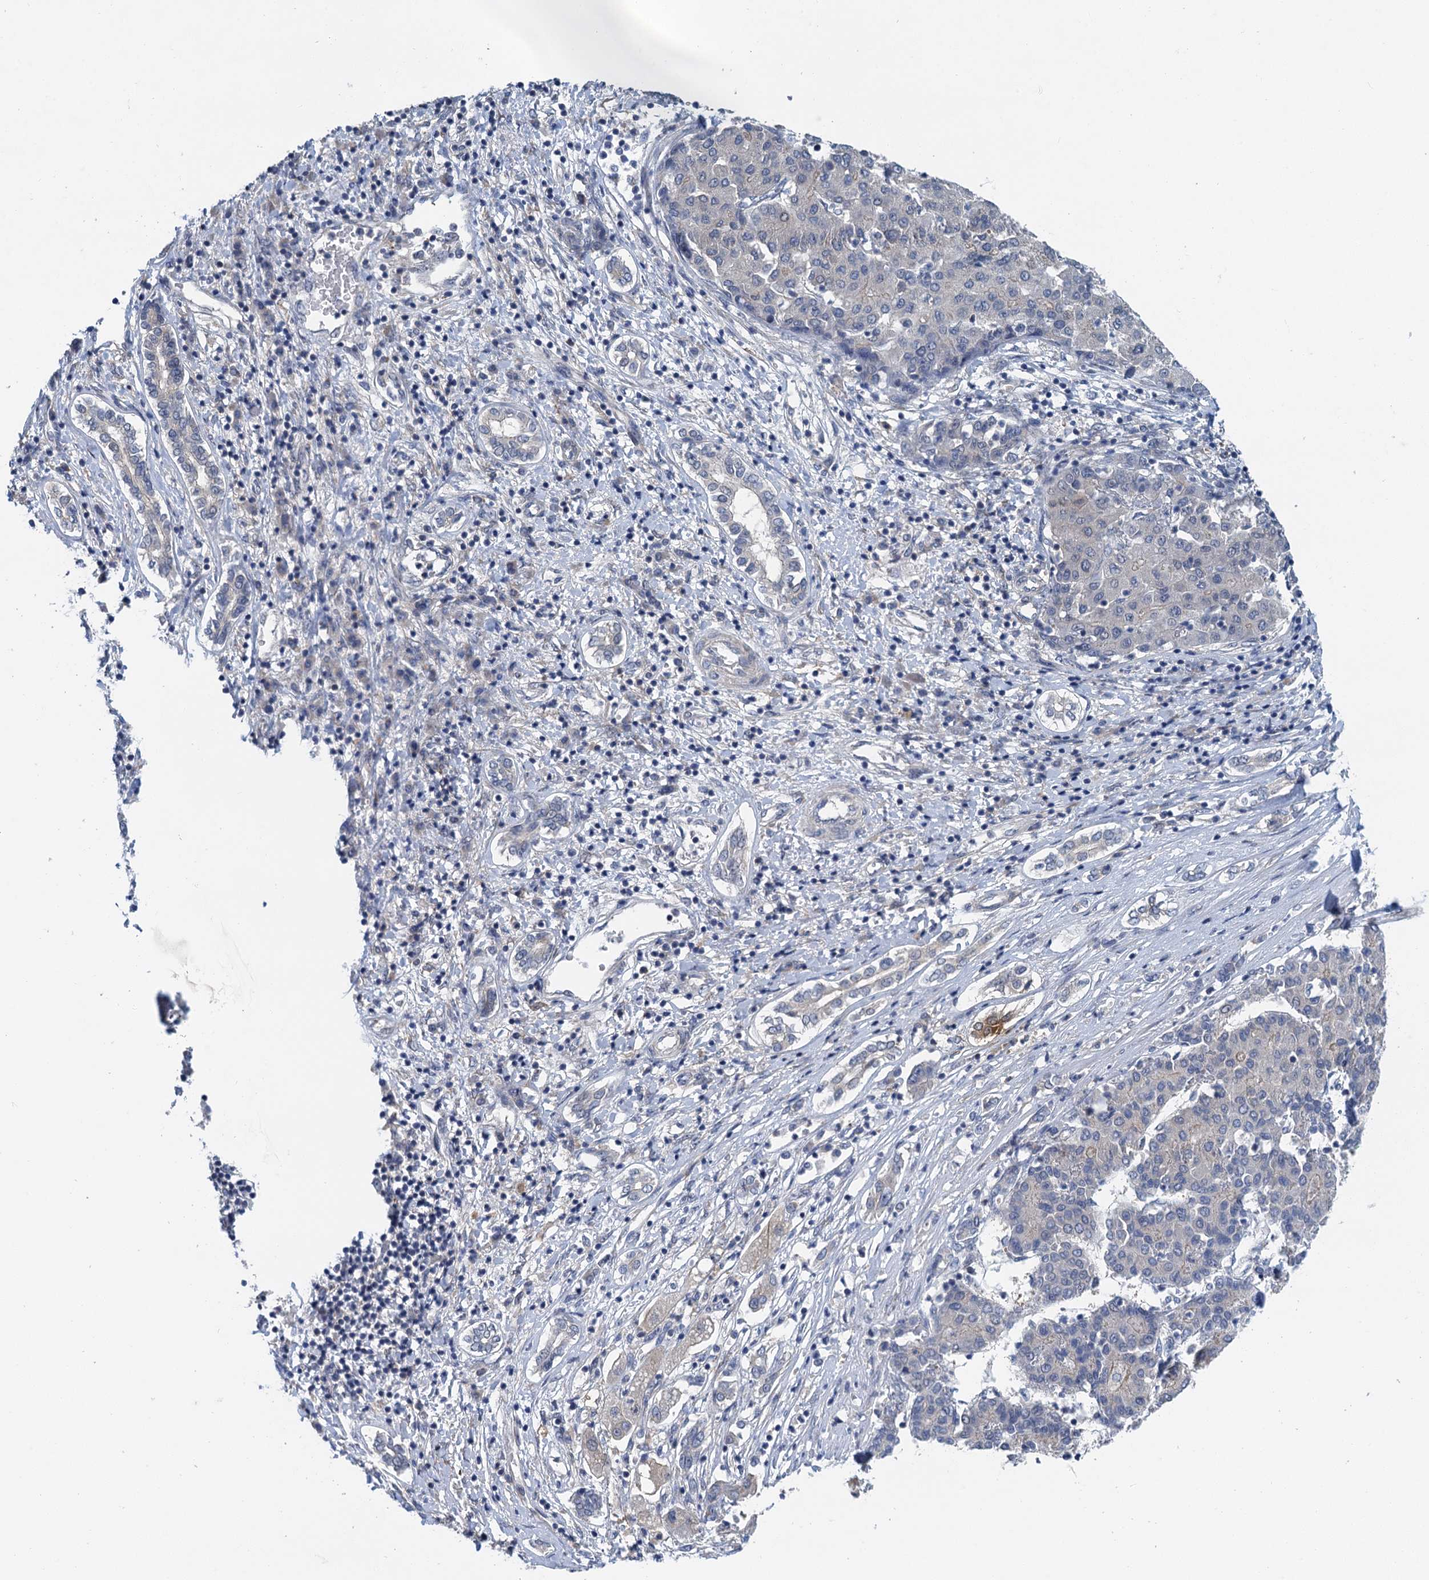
{"staining": {"intensity": "negative", "quantity": "none", "location": "none"}, "tissue": "liver cancer", "cell_type": "Tumor cells", "image_type": "cancer", "snomed": [{"axis": "morphology", "description": "Carcinoma, Hepatocellular, NOS"}, {"axis": "topography", "description": "Liver"}], "caption": "Photomicrograph shows no protein positivity in tumor cells of hepatocellular carcinoma (liver) tissue.", "gene": "MRFAP1", "patient": {"sex": "male", "age": 65}}